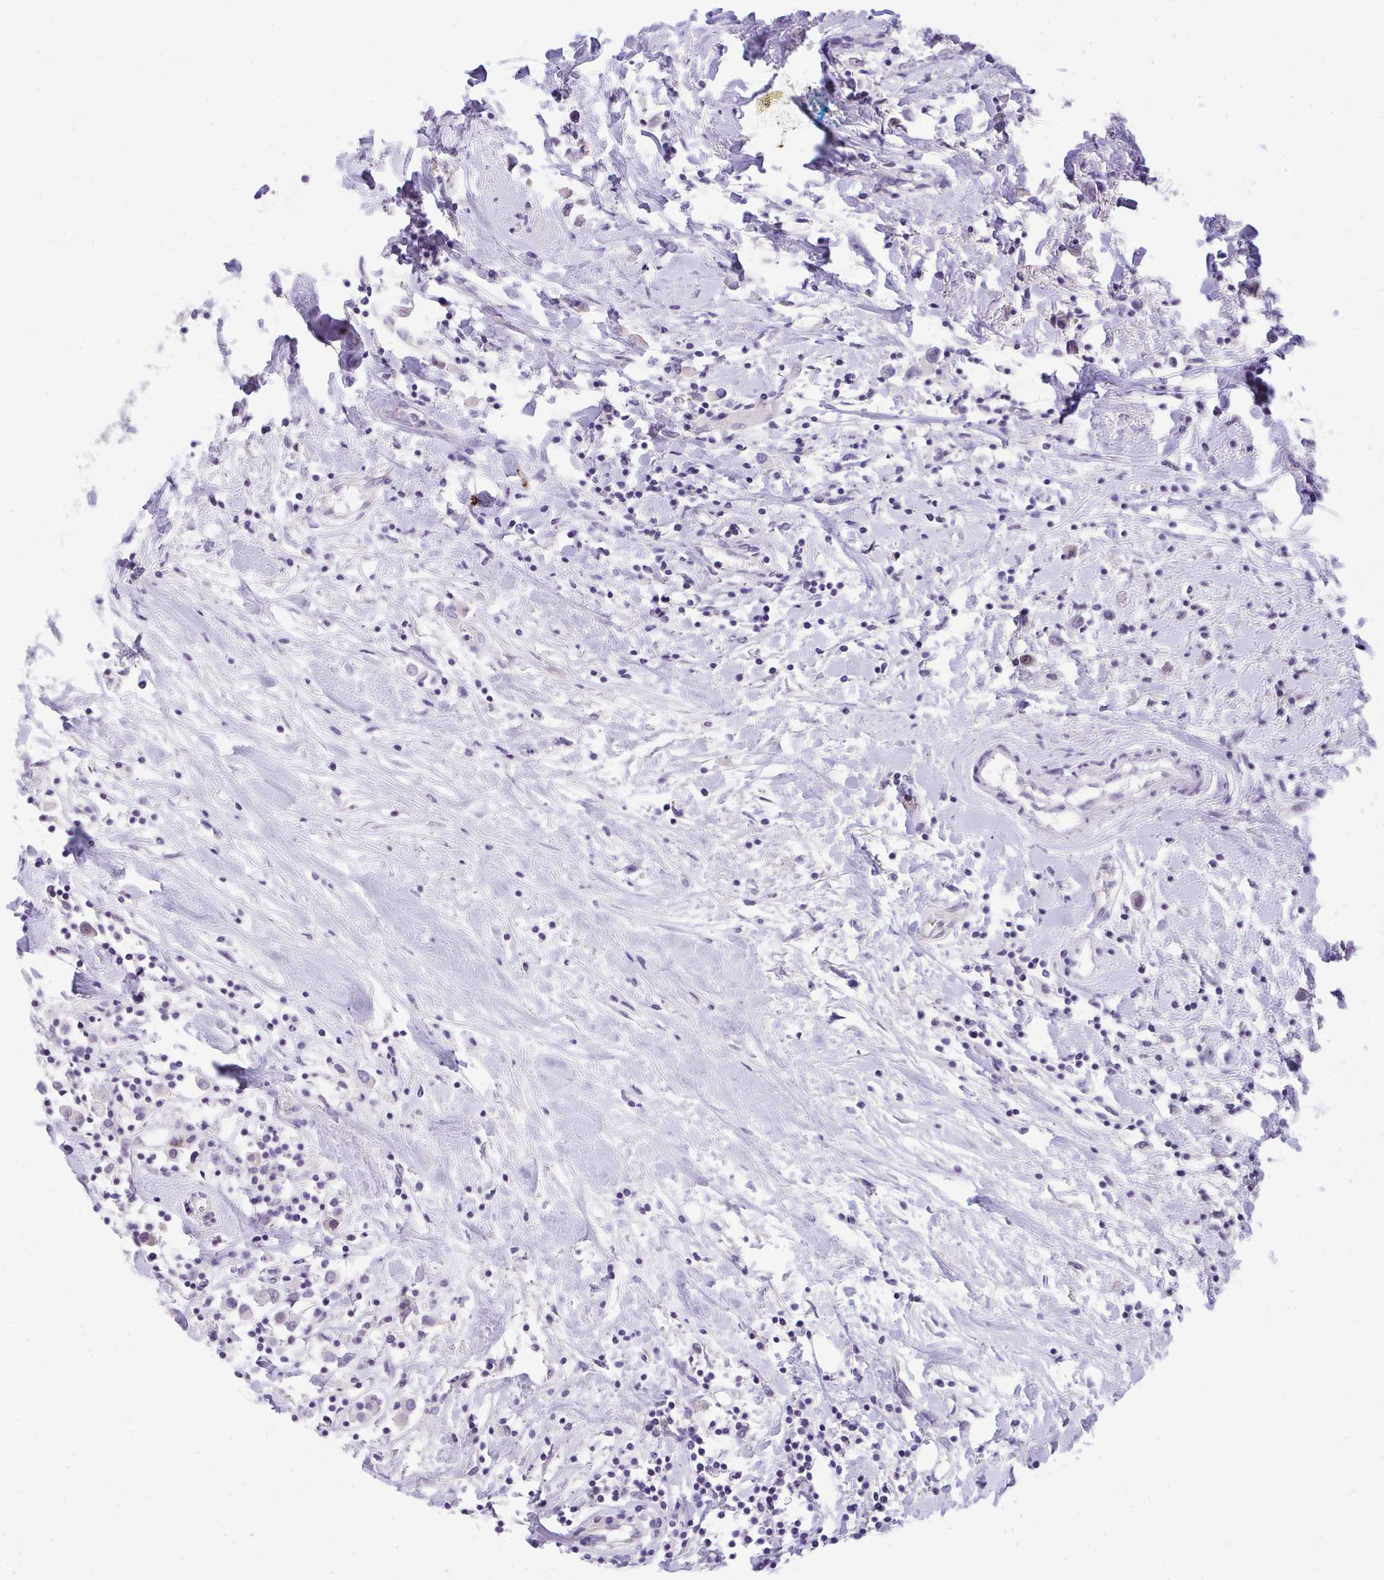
{"staining": {"intensity": "negative", "quantity": "none", "location": "none"}, "tissue": "breast cancer", "cell_type": "Tumor cells", "image_type": "cancer", "snomed": [{"axis": "morphology", "description": "Duct carcinoma"}, {"axis": "topography", "description": "Breast"}], "caption": "High power microscopy image of an immunohistochemistry (IHC) micrograph of breast infiltrating ductal carcinoma, revealing no significant staining in tumor cells.", "gene": "VGLL3", "patient": {"sex": "female", "age": 61}}